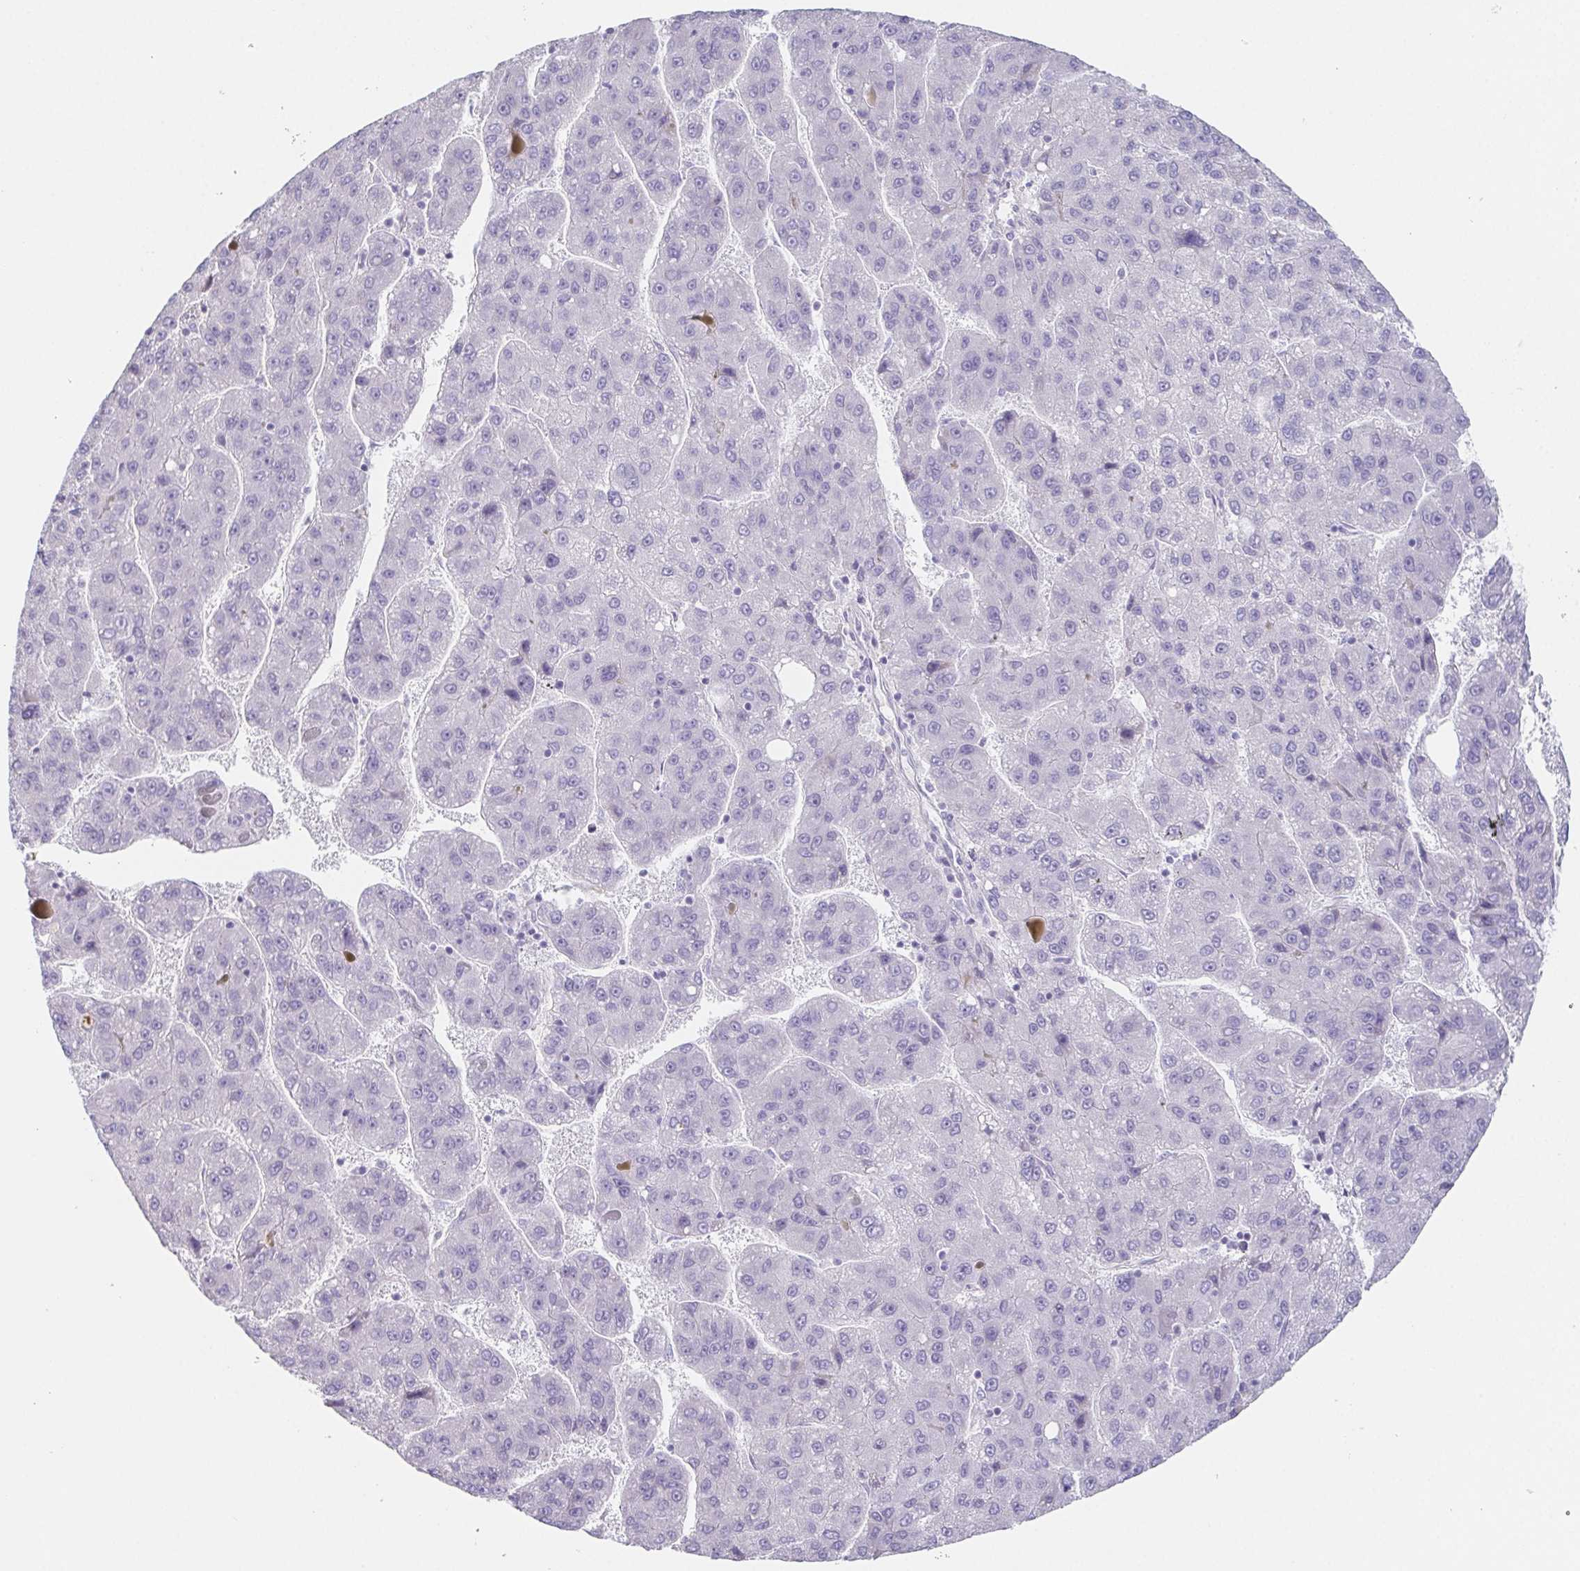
{"staining": {"intensity": "negative", "quantity": "none", "location": "none"}, "tissue": "liver cancer", "cell_type": "Tumor cells", "image_type": "cancer", "snomed": [{"axis": "morphology", "description": "Carcinoma, Hepatocellular, NOS"}, {"axis": "topography", "description": "Liver"}], "caption": "Liver cancer was stained to show a protein in brown. There is no significant expression in tumor cells. (Immunohistochemistry, brightfield microscopy, high magnification).", "gene": "HDGFL1", "patient": {"sex": "female", "age": 82}}